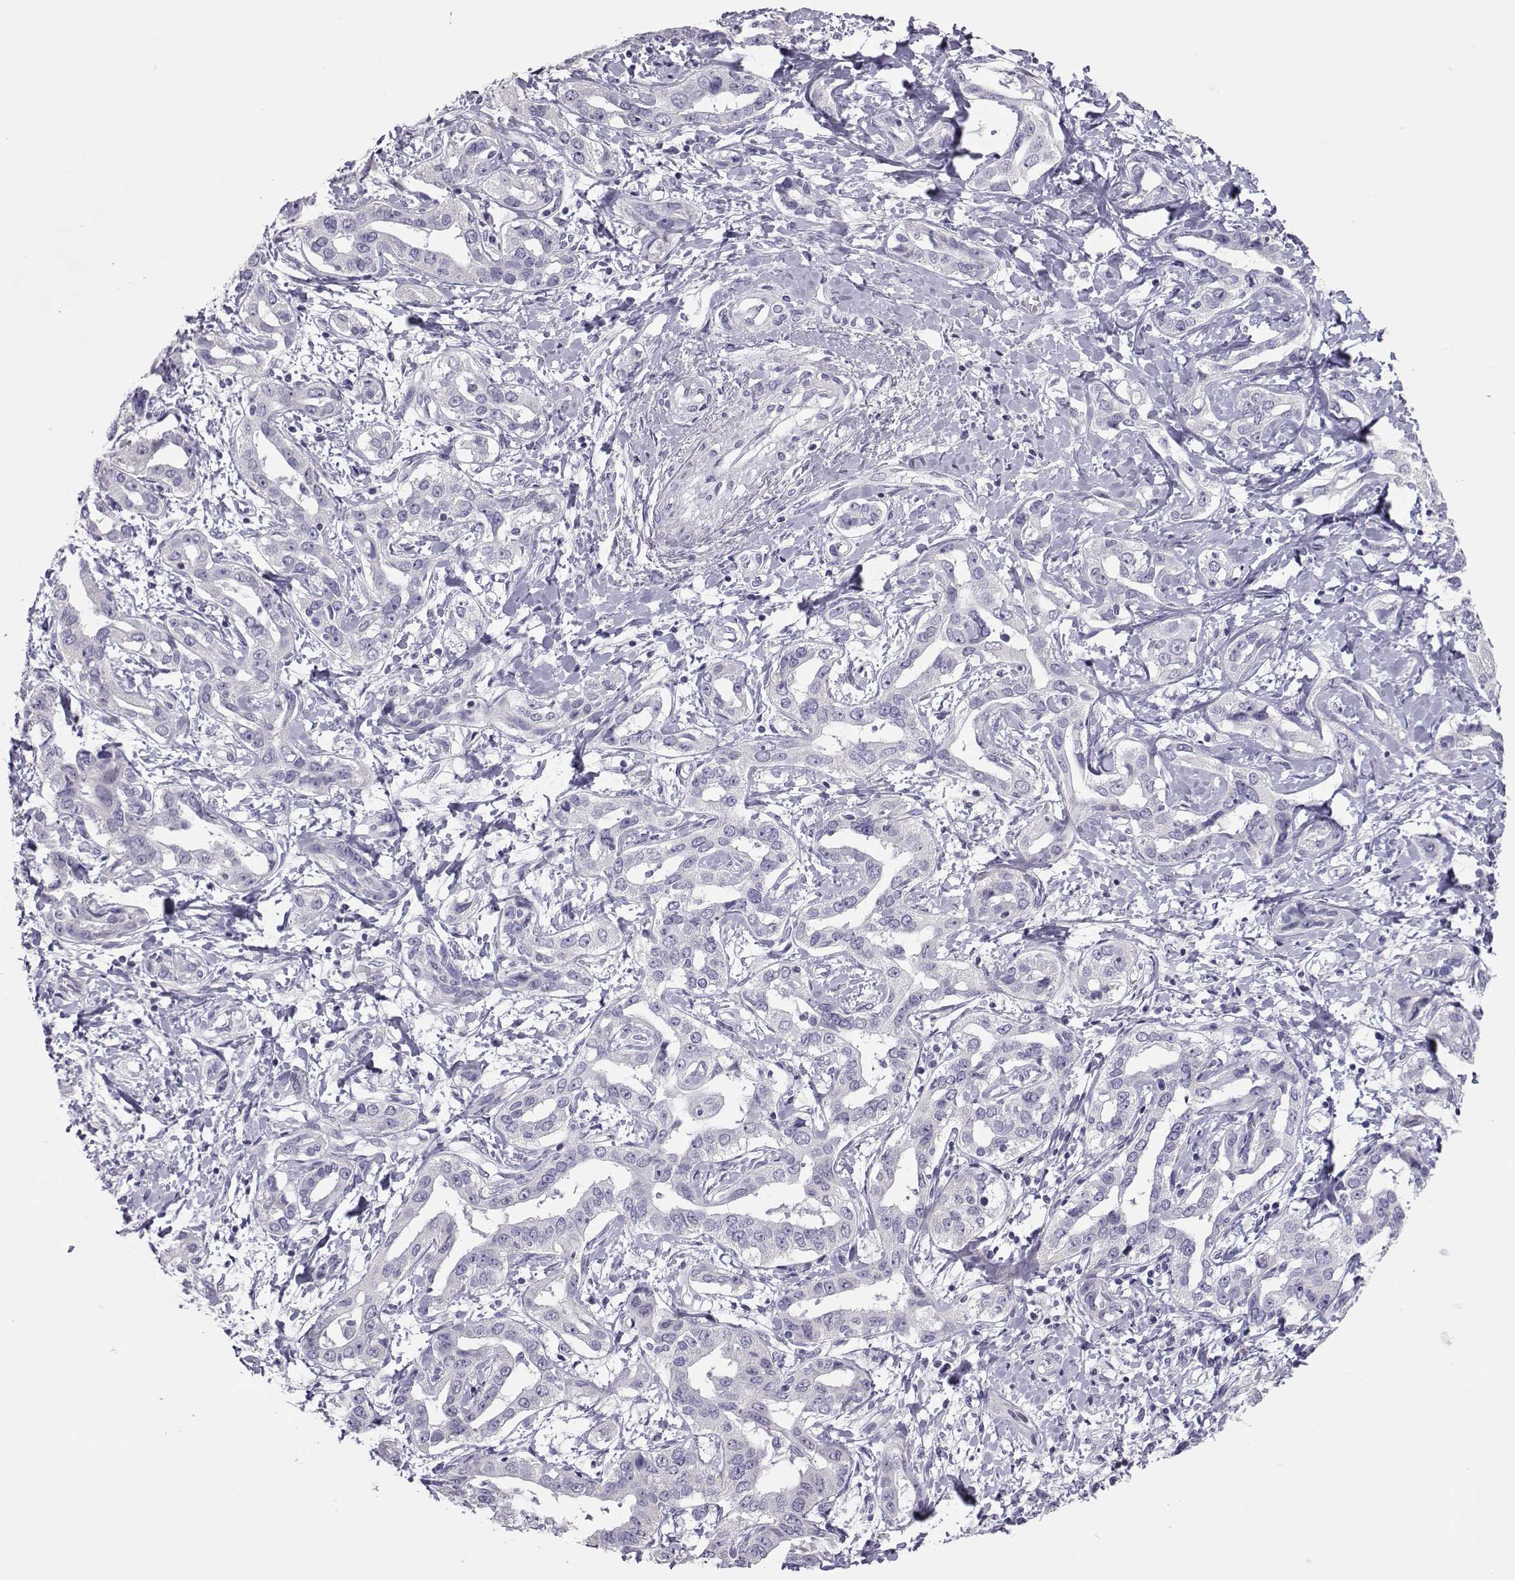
{"staining": {"intensity": "negative", "quantity": "none", "location": "none"}, "tissue": "liver cancer", "cell_type": "Tumor cells", "image_type": "cancer", "snomed": [{"axis": "morphology", "description": "Cholangiocarcinoma"}, {"axis": "topography", "description": "Liver"}], "caption": "Immunohistochemistry (IHC) of liver cancer displays no positivity in tumor cells.", "gene": "TRPM7", "patient": {"sex": "male", "age": 59}}